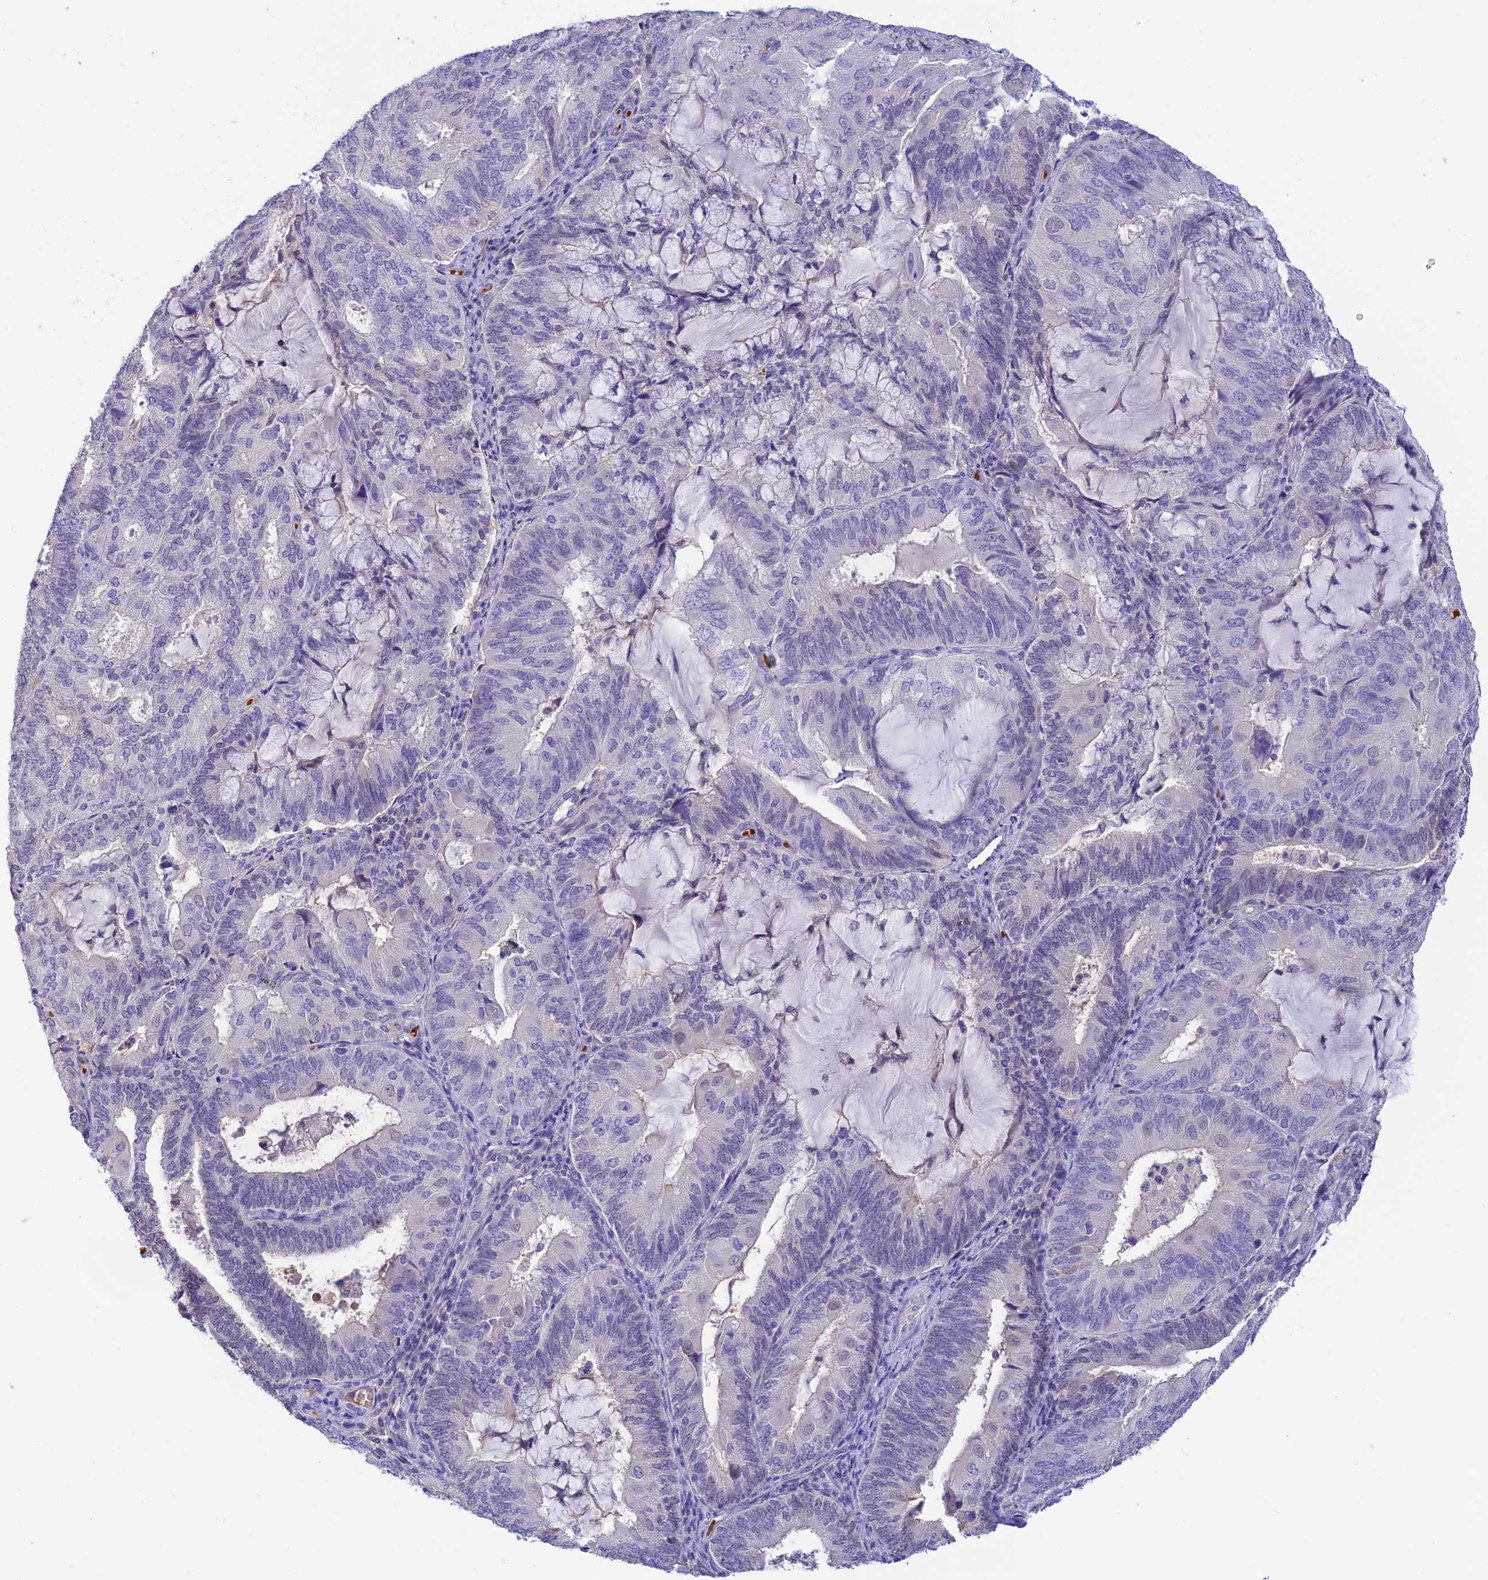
{"staining": {"intensity": "negative", "quantity": "none", "location": "none"}, "tissue": "endometrial cancer", "cell_type": "Tumor cells", "image_type": "cancer", "snomed": [{"axis": "morphology", "description": "Adenocarcinoma, NOS"}, {"axis": "topography", "description": "Endometrium"}], "caption": "Tumor cells are negative for protein expression in human endometrial cancer.", "gene": "HDHD2", "patient": {"sex": "female", "age": 81}}